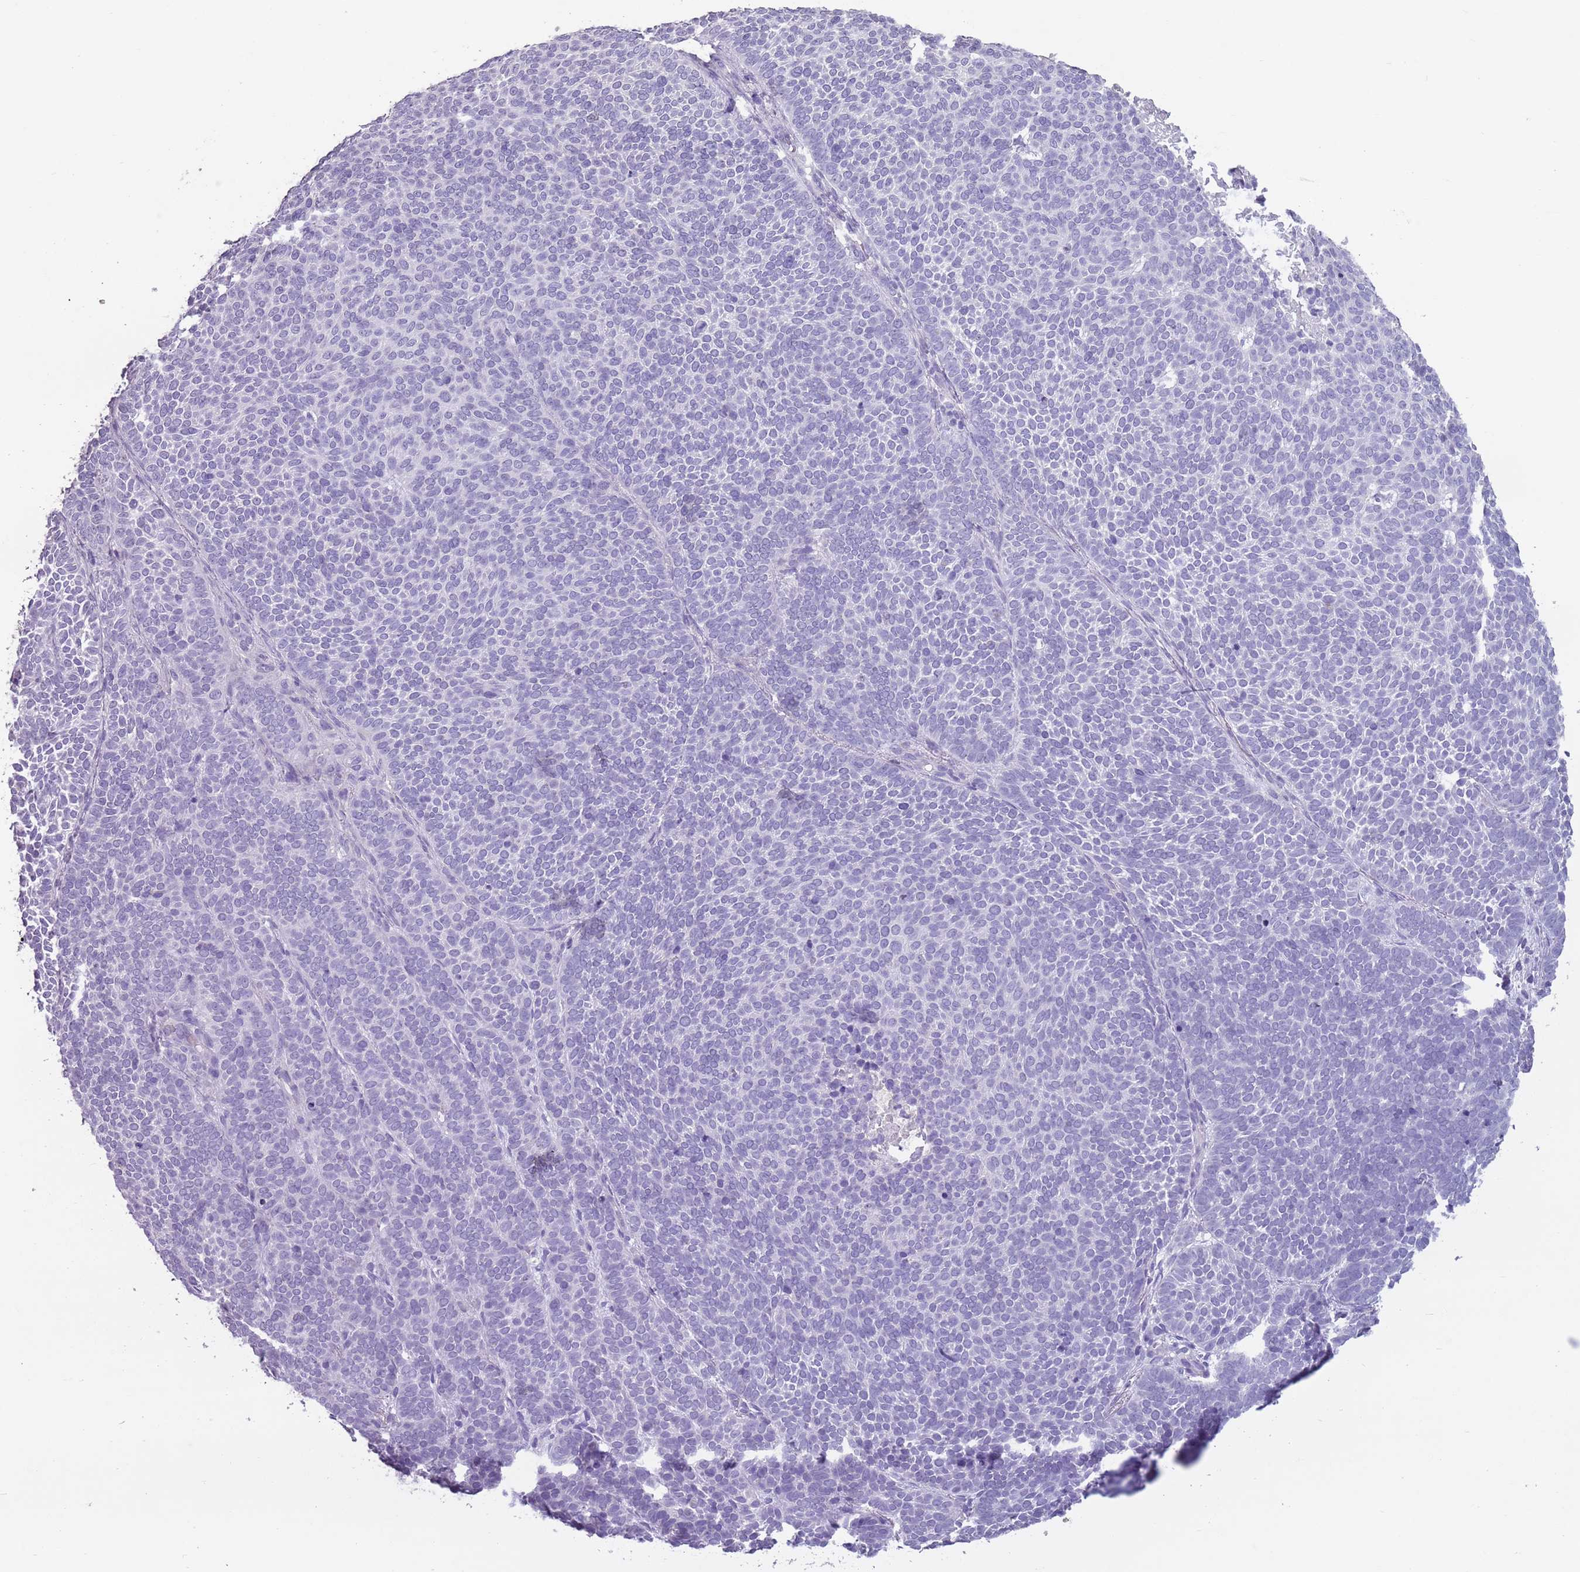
{"staining": {"intensity": "negative", "quantity": "none", "location": "none"}, "tissue": "skin cancer", "cell_type": "Tumor cells", "image_type": "cancer", "snomed": [{"axis": "morphology", "description": "Basal cell carcinoma"}, {"axis": "topography", "description": "Skin"}], "caption": "This photomicrograph is of basal cell carcinoma (skin) stained with IHC to label a protein in brown with the nuclei are counter-stained blue. There is no expression in tumor cells.", "gene": "CELF6", "patient": {"sex": "female", "age": 77}}